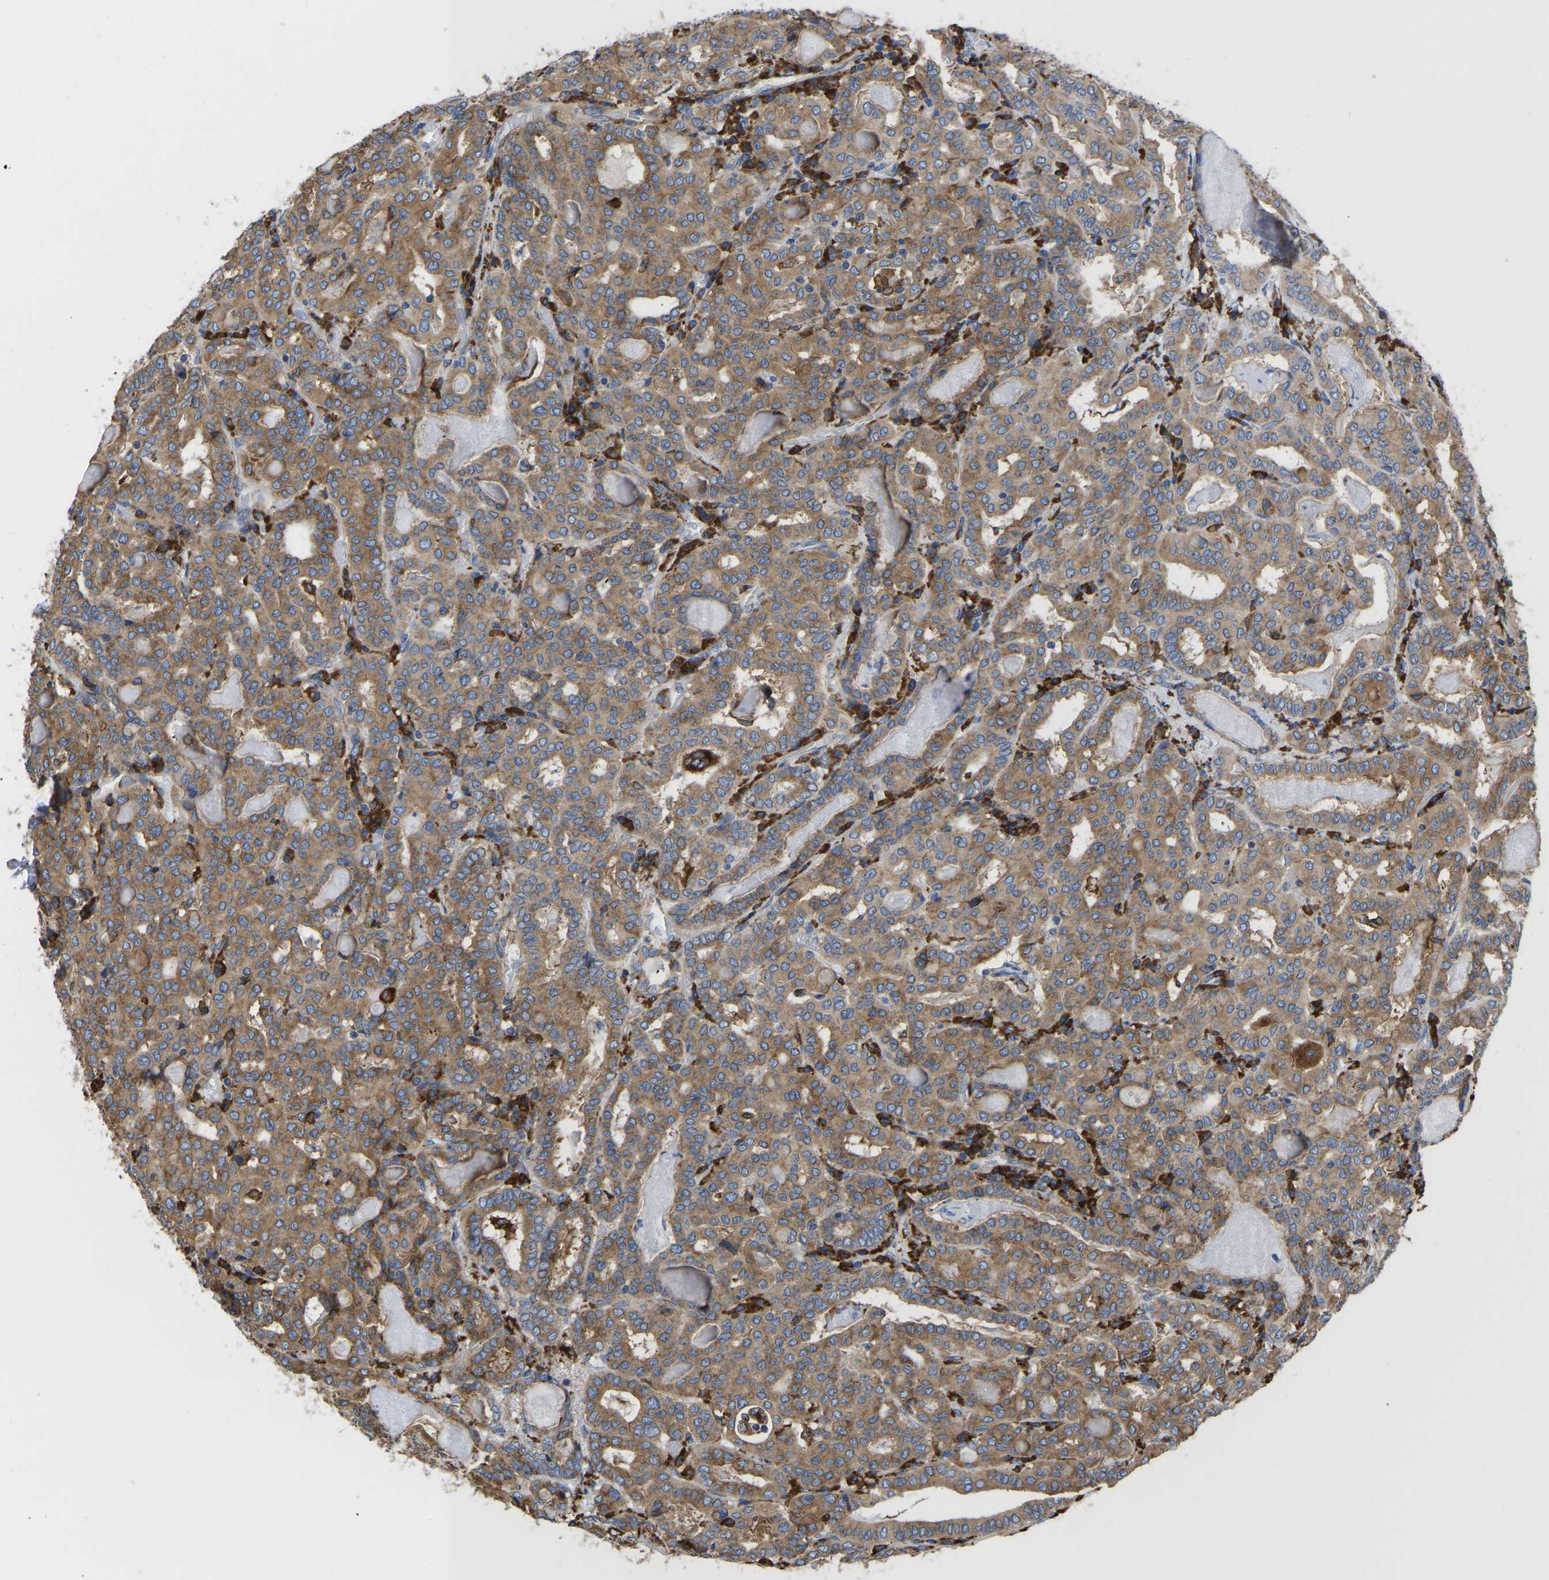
{"staining": {"intensity": "moderate", "quantity": ">75%", "location": "cytoplasmic/membranous"}, "tissue": "thyroid cancer", "cell_type": "Tumor cells", "image_type": "cancer", "snomed": [{"axis": "morphology", "description": "Papillary adenocarcinoma, NOS"}, {"axis": "topography", "description": "Thyroid gland"}], "caption": "Papillary adenocarcinoma (thyroid) tissue reveals moderate cytoplasmic/membranous positivity in about >75% of tumor cells, visualized by immunohistochemistry.", "gene": "P4HB", "patient": {"sex": "female", "age": 42}}